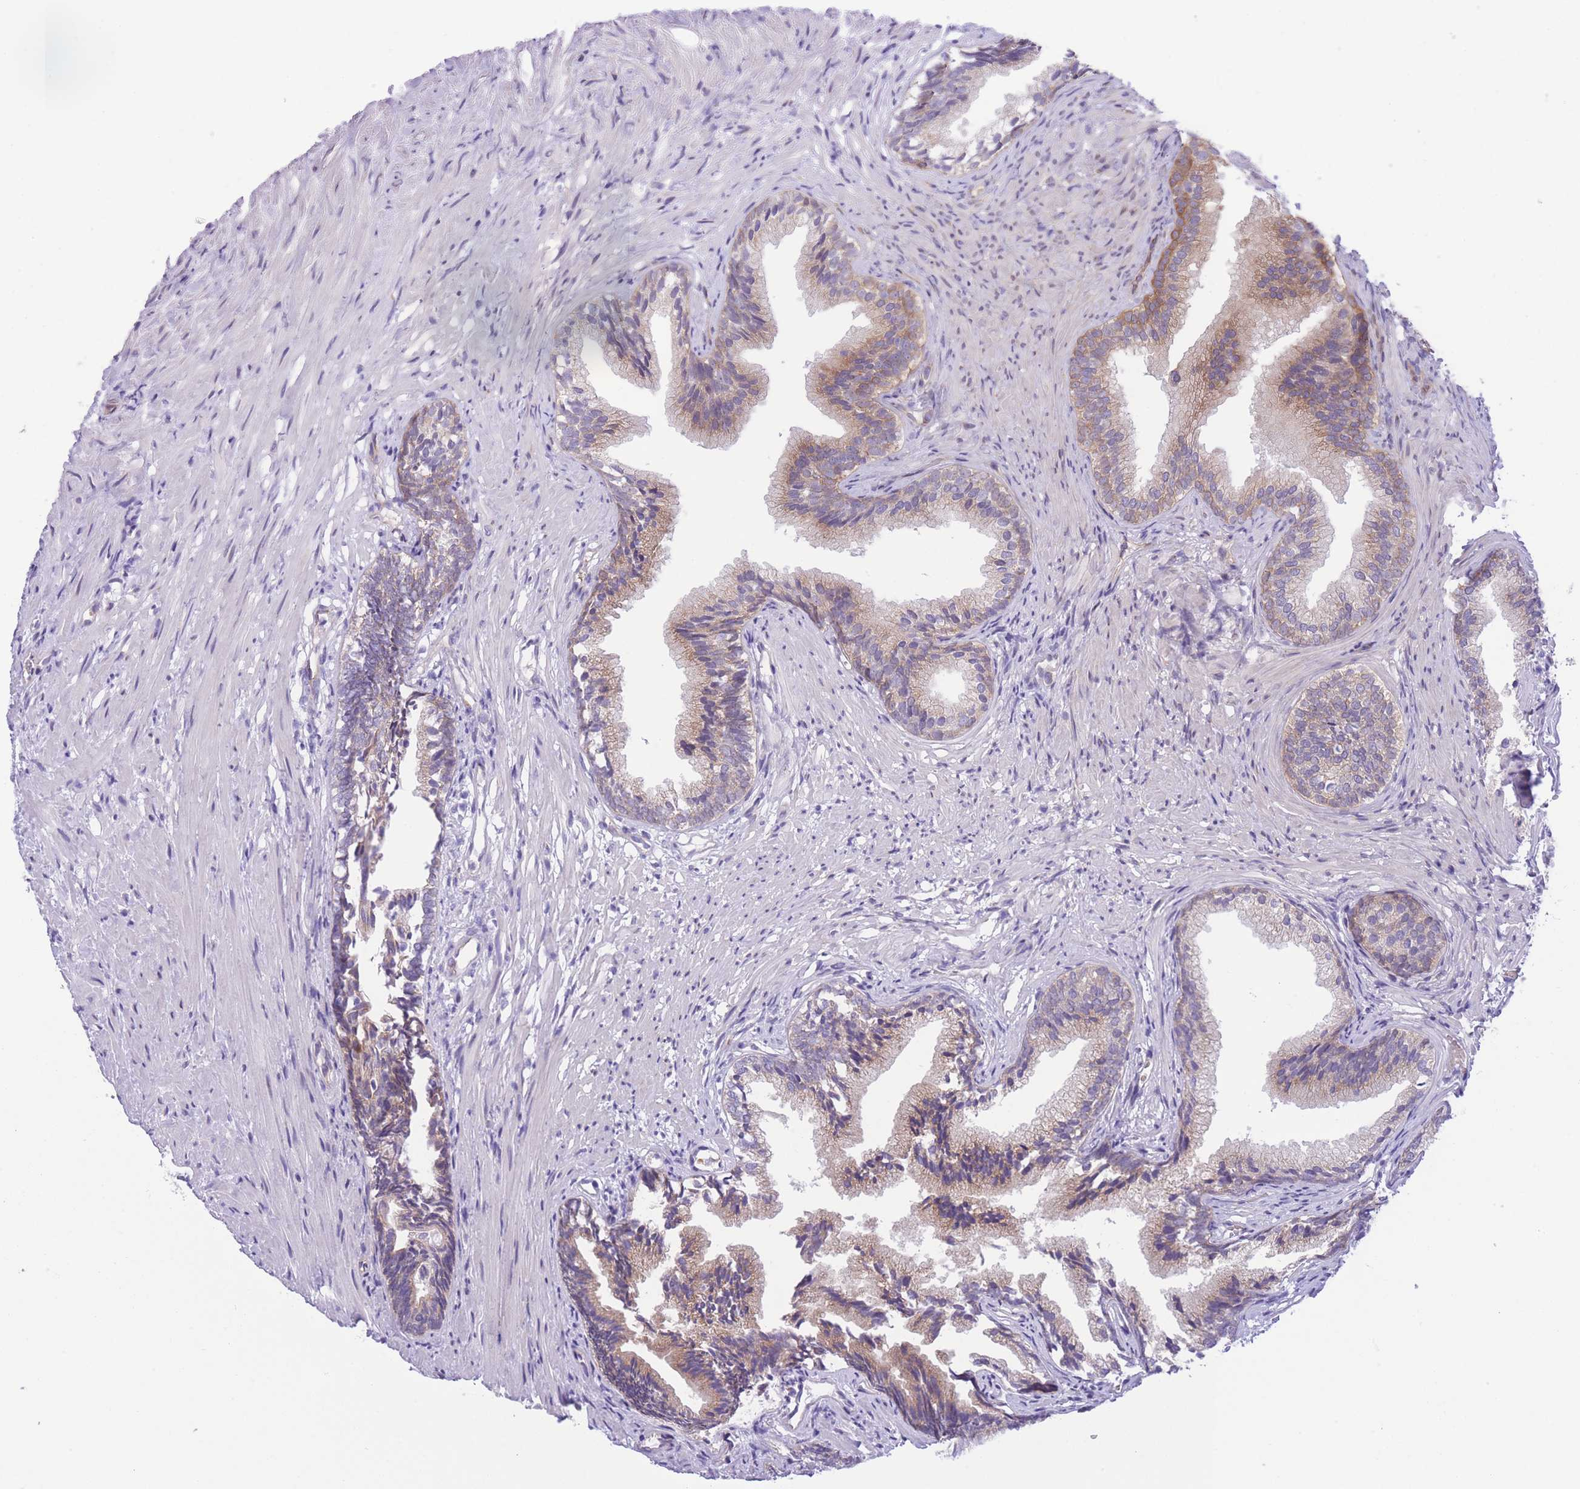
{"staining": {"intensity": "moderate", "quantity": "25%-75%", "location": "cytoplasmic/membranous"}, "tissue": "prostate", "cell_type": "Glandular cells", "image_type": "normal", "snomed": [{"axis": "morphology", "description": "Normal tissue, NOS"}, {"axis": "topography", "description": "Prostate"}], "caption": "An image of prostate stained for a protein shows moderate cytoplasmic/membranous brown staining in glandular cells. The staining was performed using DAB (3,3'-diaminobenzidine) to visualize the protein expression in brown, while the nuclei were stained in blue with hematoxylin (Magnification: 20x).", "gene": "WWOX", "patient": {"sex": "male", "age": 76}}